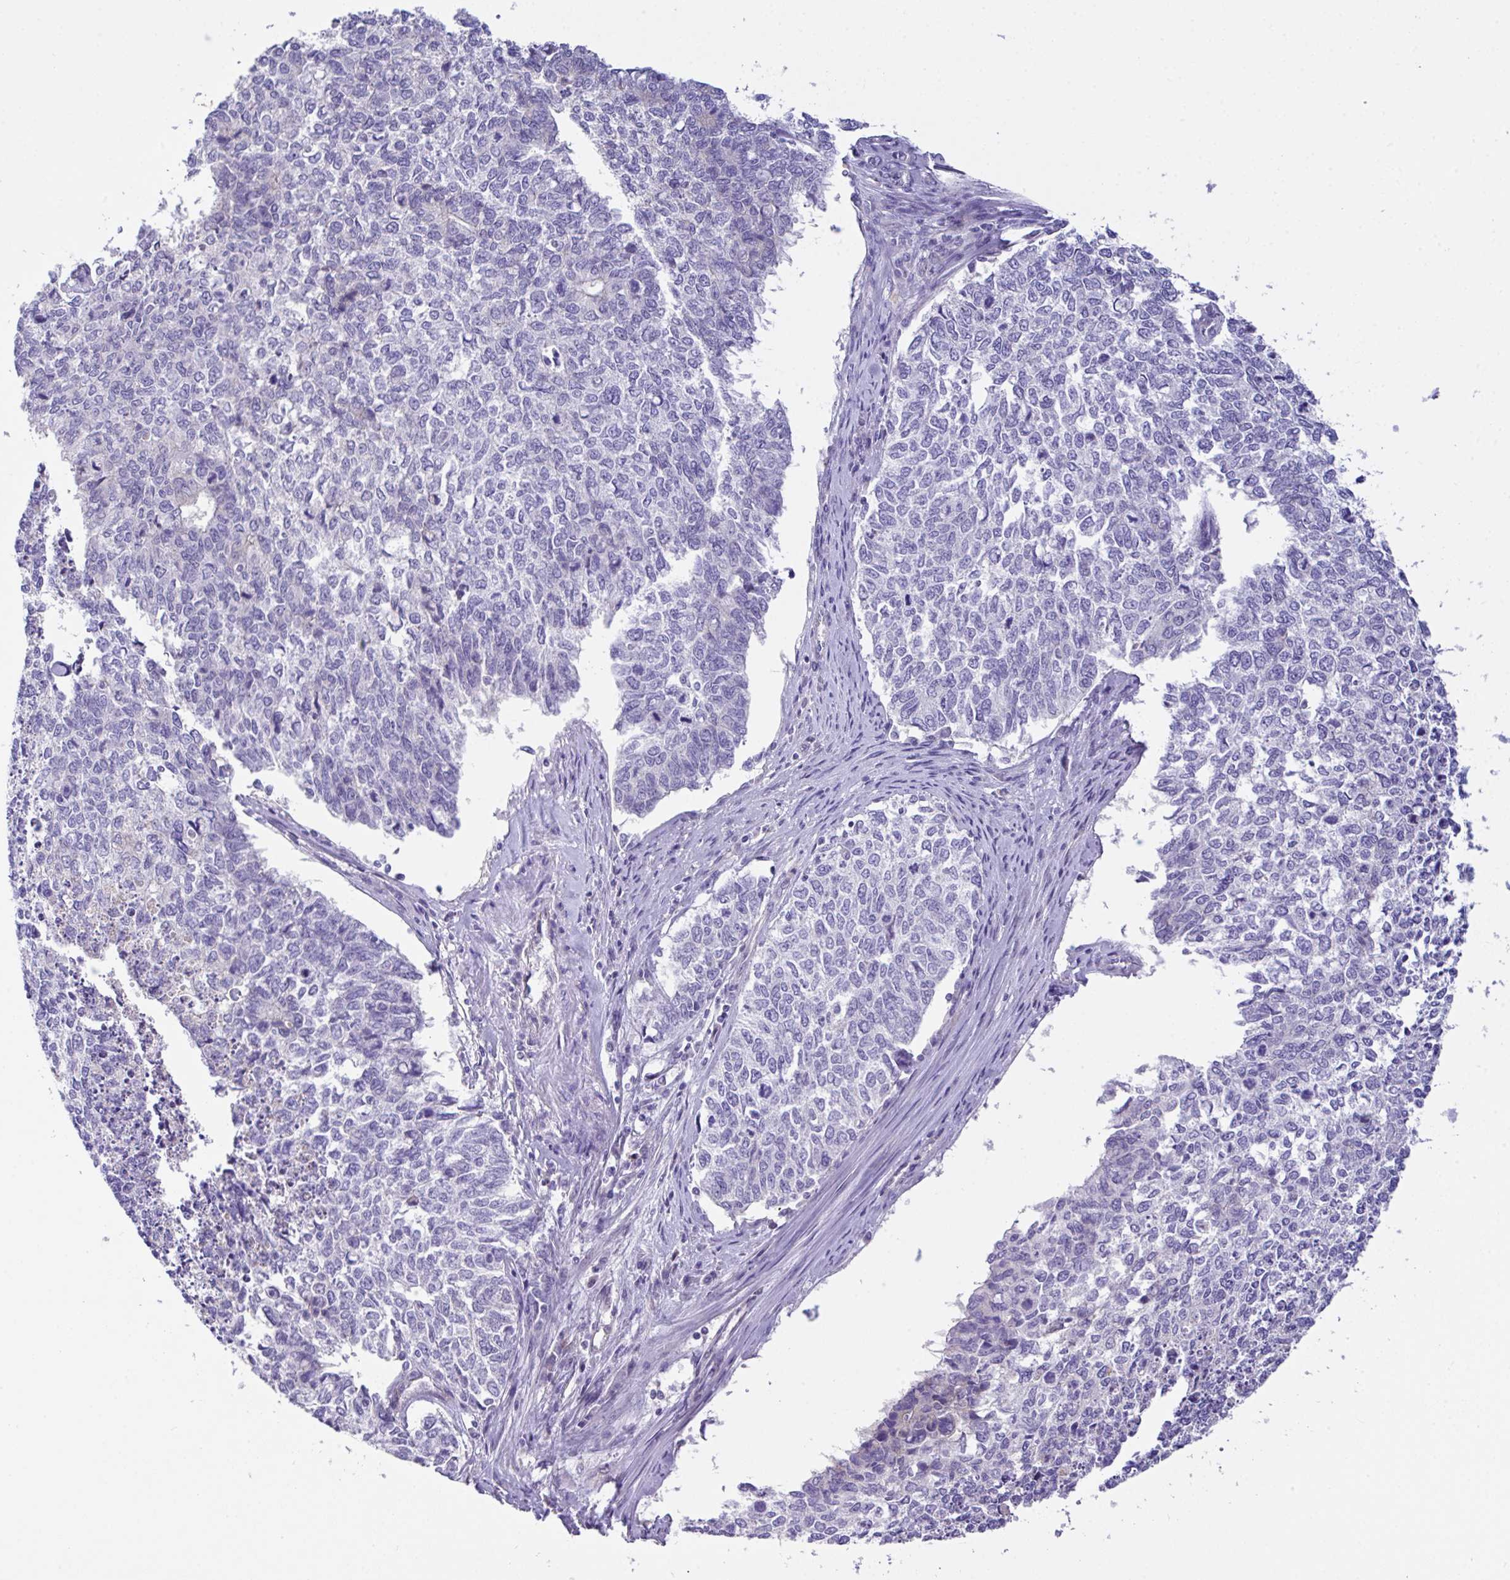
{"staining": {"intensity": "negative", "quantity": "none", "location": "none"}, "tissue": "cervical cancer", "cell_type": "Tumor cells", "image_type": "cancer", "snomed": [{"axis": "morphology", "description": "Adenocarcinoma, NOS"}, {"axis": "topography", "description": "Cervix"}], "caption": "Photomicrograph shows no protein expression in tumor cells of adenocarcinoma (cervical) tissue. (DAB immunohistochemistry (IHC), high magnification).", "gene": "EPN3", "patient": {"sex": "female", "age": 63}}